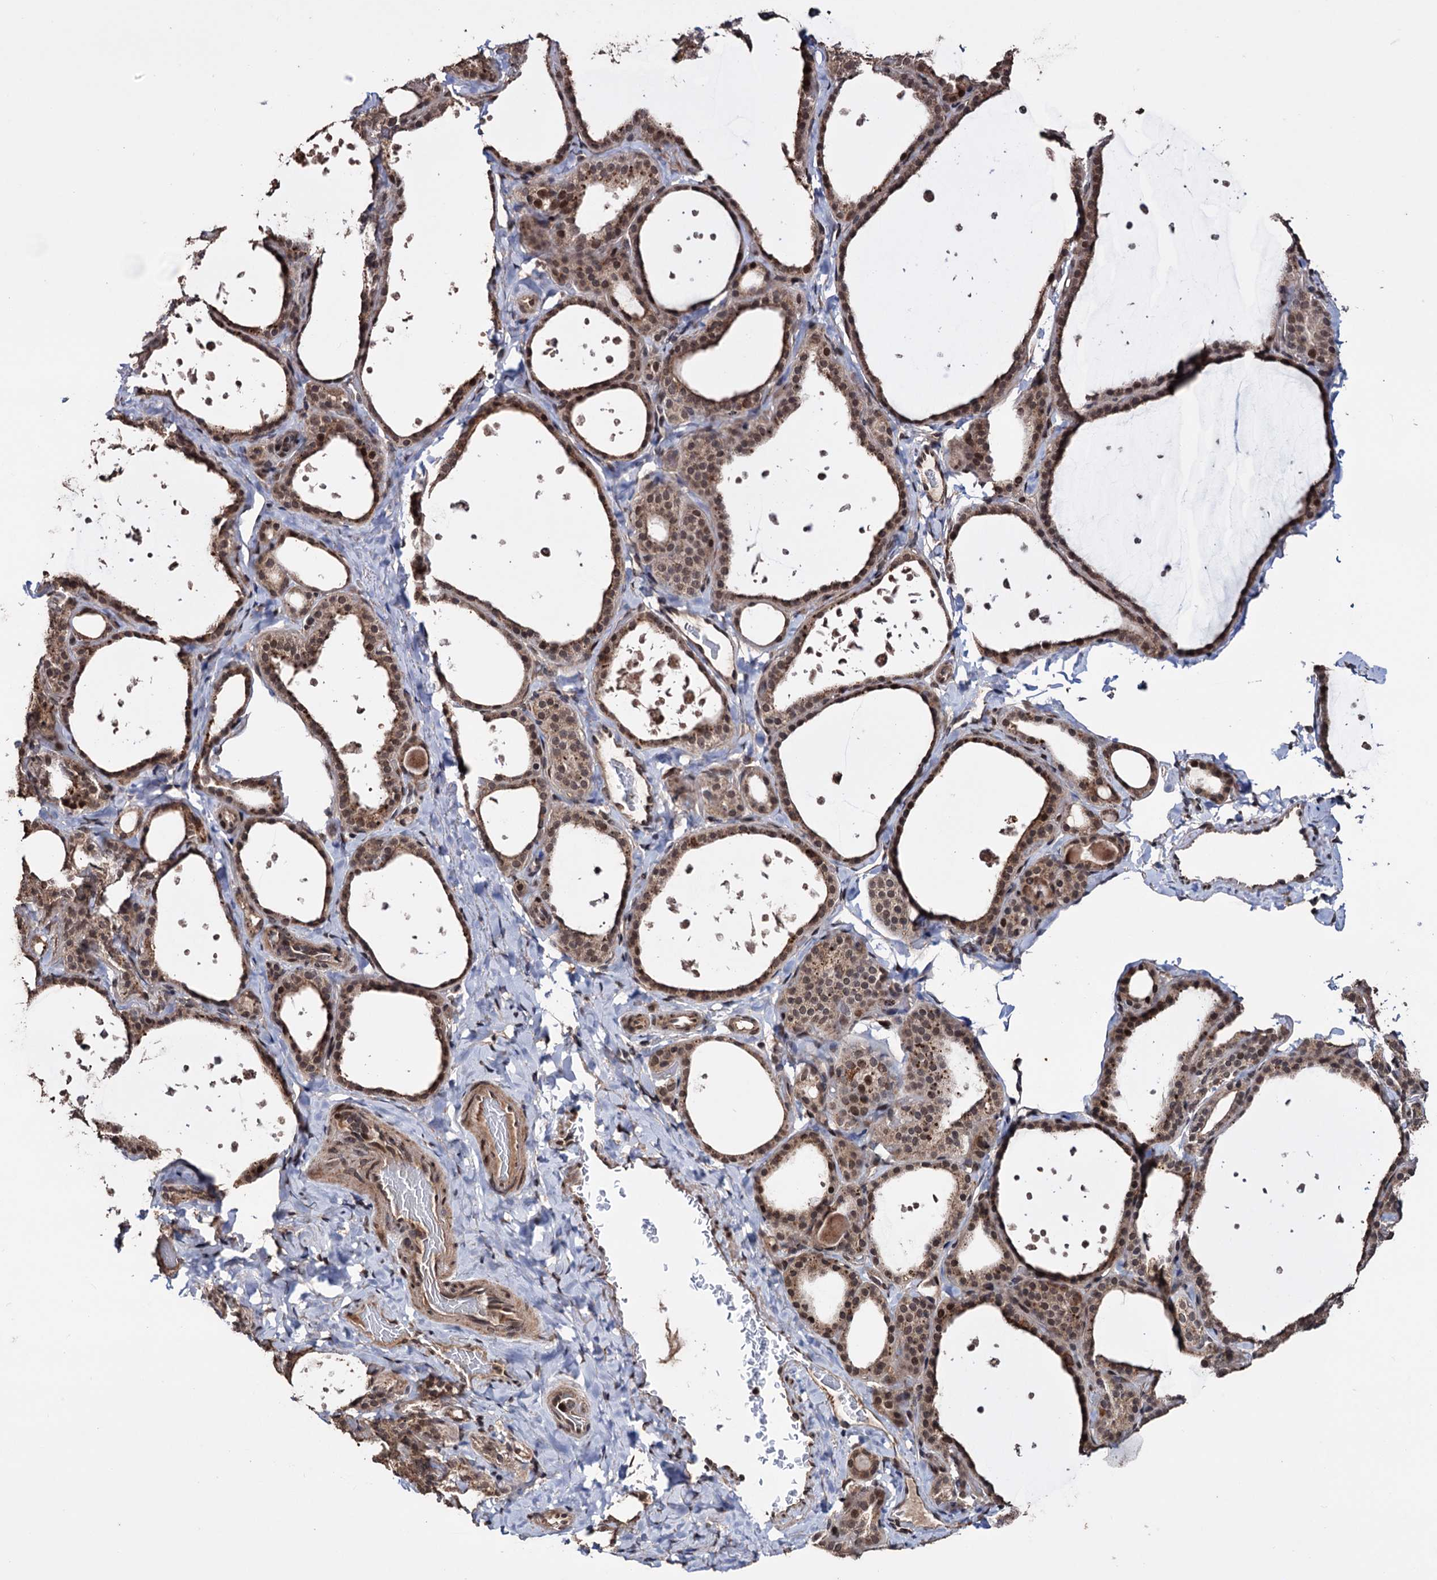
{"staining": {"intensity": "moderate", "quantity": ">75%", "location": "cytoplasmic/membranous,nuclear"}, "tissue": "thyroid gland", "cell_type": "Glandular cells", "image_type": "normal", "snomed": [{"axis": "morphology", "description": "Normal tissue, NOS"}, {"axis": "topography", "description": "Thyroid gland"}], "caption": "An image showing moderate cytoplasmic/membranous,nuclear expression in about >75% of glandular cells in normal thyroid gland, as visualized by brown immunohistochemical staining.", "gene": "KLF5", "patient": {"sex": "female", "age": 44}}